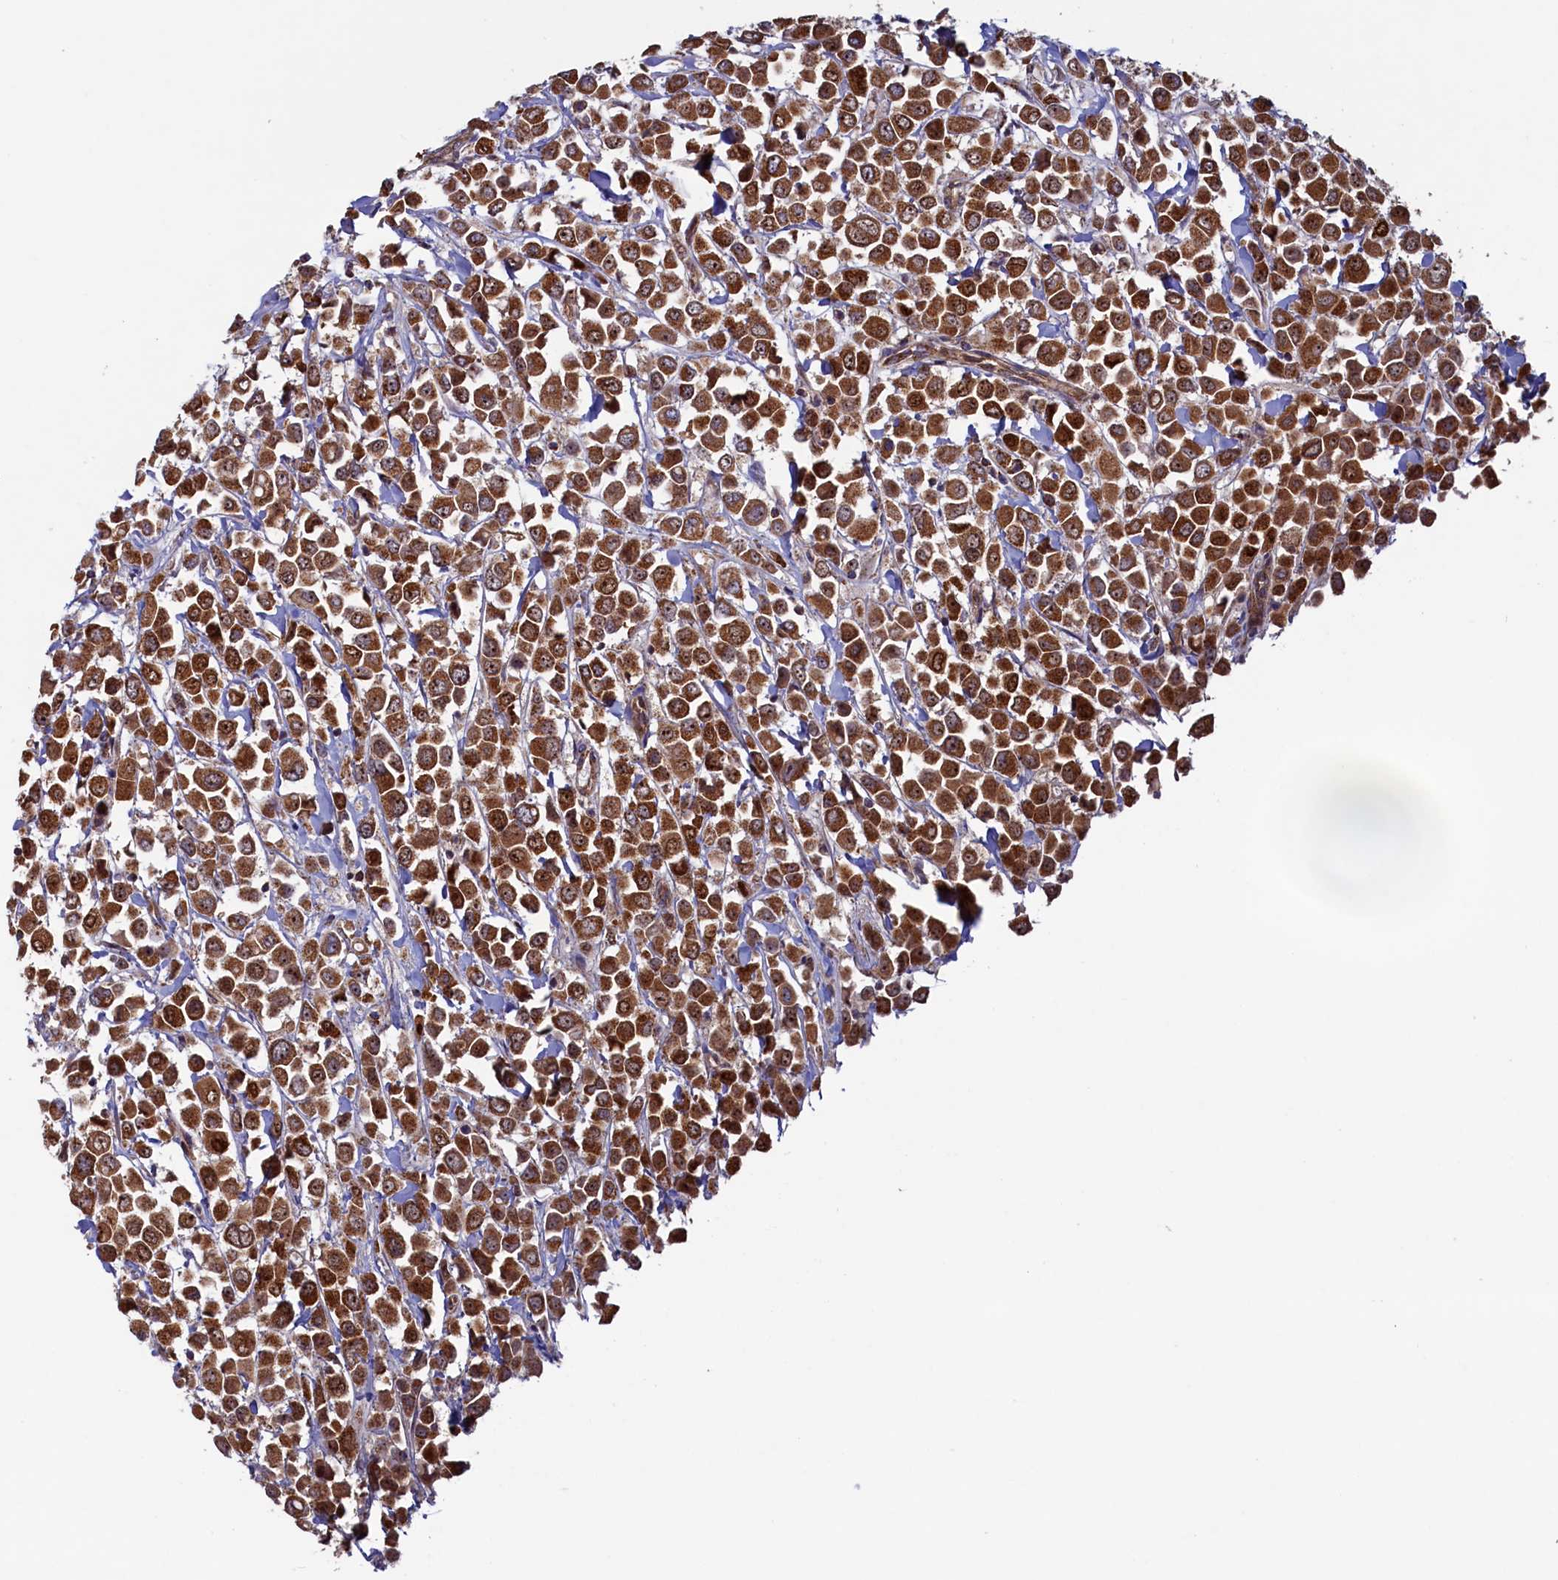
{"staining": {"intensity": "strong", "quantity": ">75%", "location": "cytoplasmic/membranous,nuclear"}, "tissue": "breast cancer", "cell_type": "Tumor cells", "image_type": "cancer", "snomed": [{"axis": "morphology", "description": "Duct carcinoma"}, {"axis": "topography", "description": "Breast"}], "caption": "Human invasive ductal carcinoma (breast) stained for a protein (brown) shows strong cytoplasmic/membranous and nuclear positive staining in about >75% of tumor cells.", "gene": "UBE3B", "patient": {"sex": "female", "age": 61}}